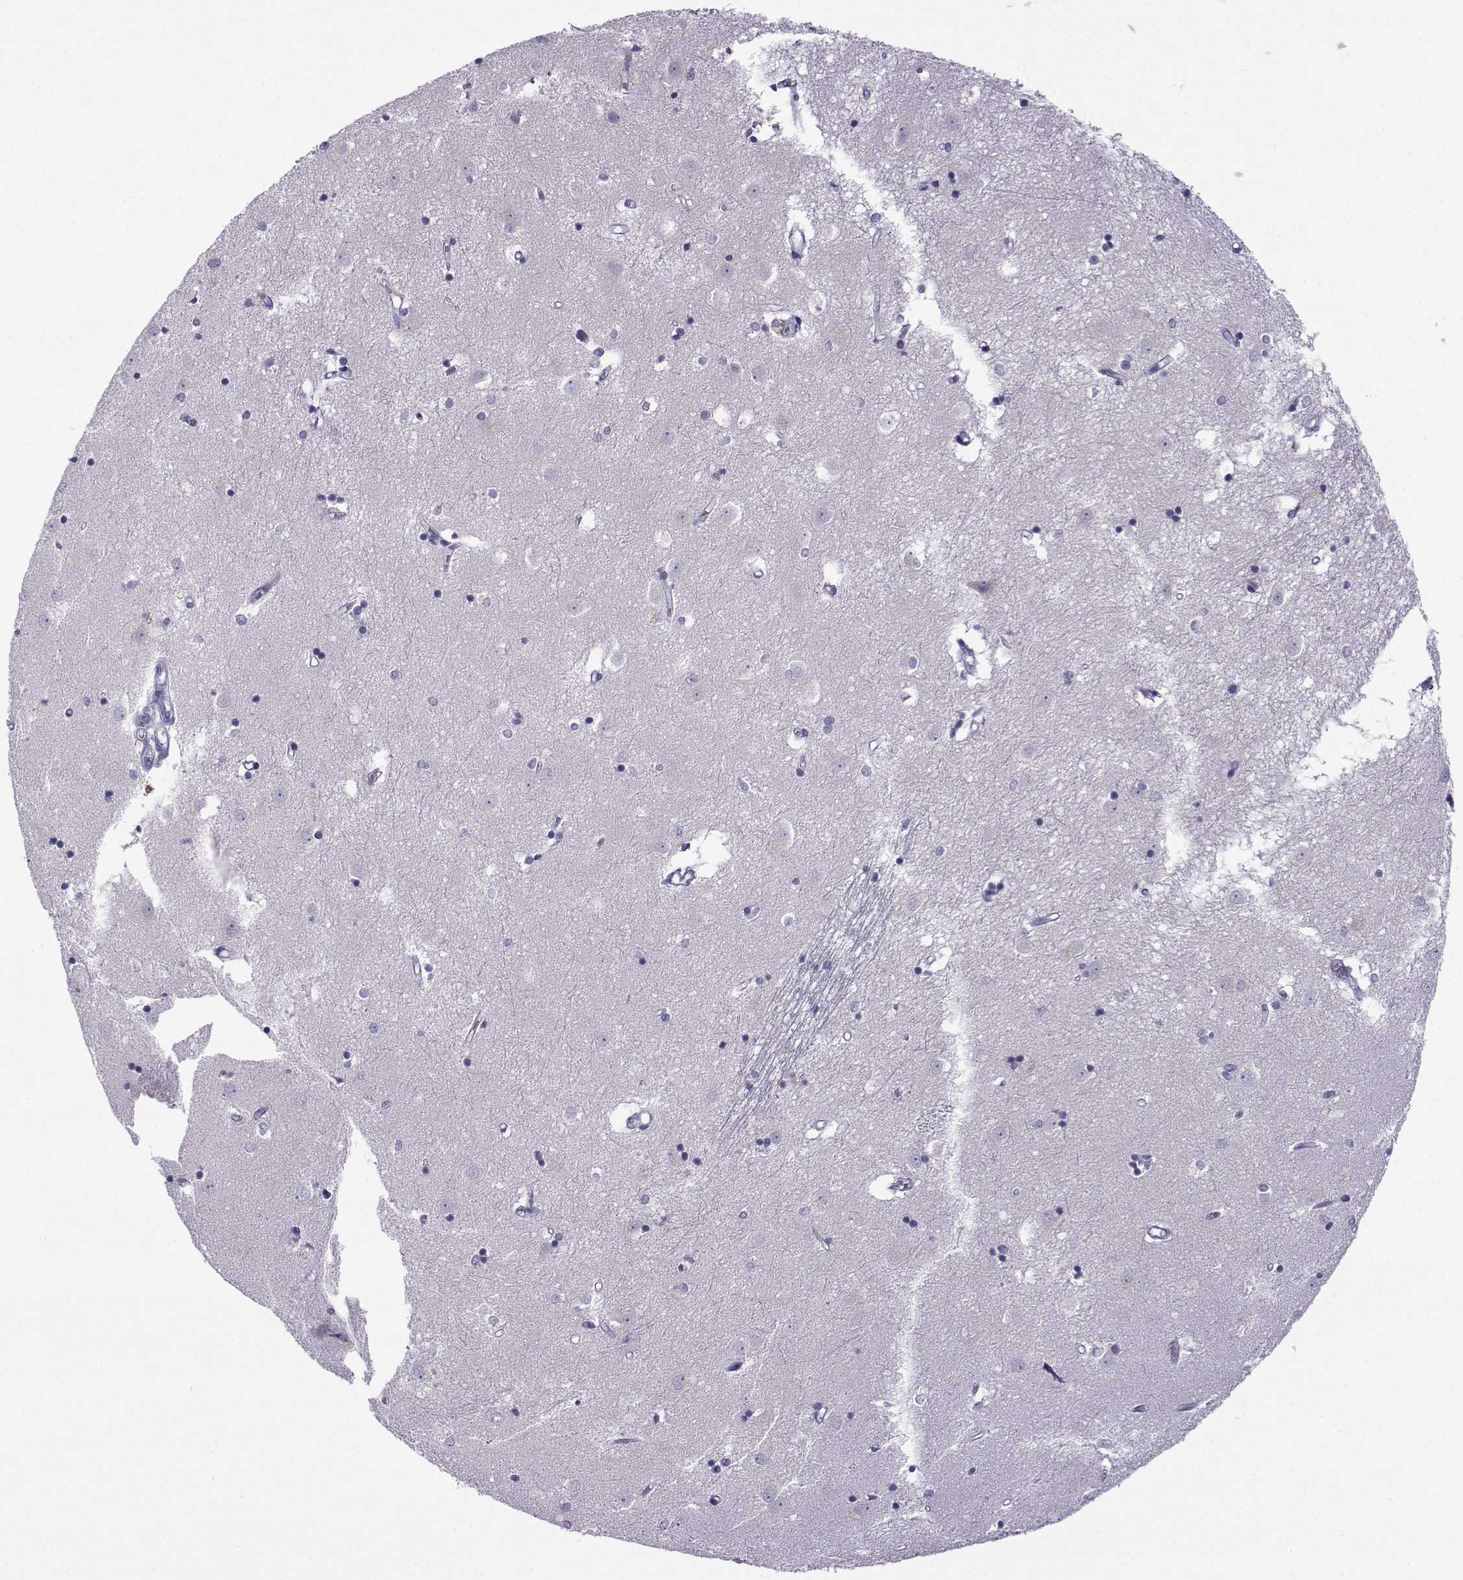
{"staining": {"intensity": "negative", "quantity": "none", "location": "none"}, "tissue": "caudate", "cell_type": "Glial cells", "image_type": "normal", "snomed": [{"axis": "morphology", "description": "Normal tissue, NOS"}, {"axis": "topography", "description": "Lateral ventricle wall"}], "caption": "An image of caudate stained for a protein exhibits no brown staining in glial cells.", "gene": "ARMC2", "patient": {"sex": "male", "age": 54}}